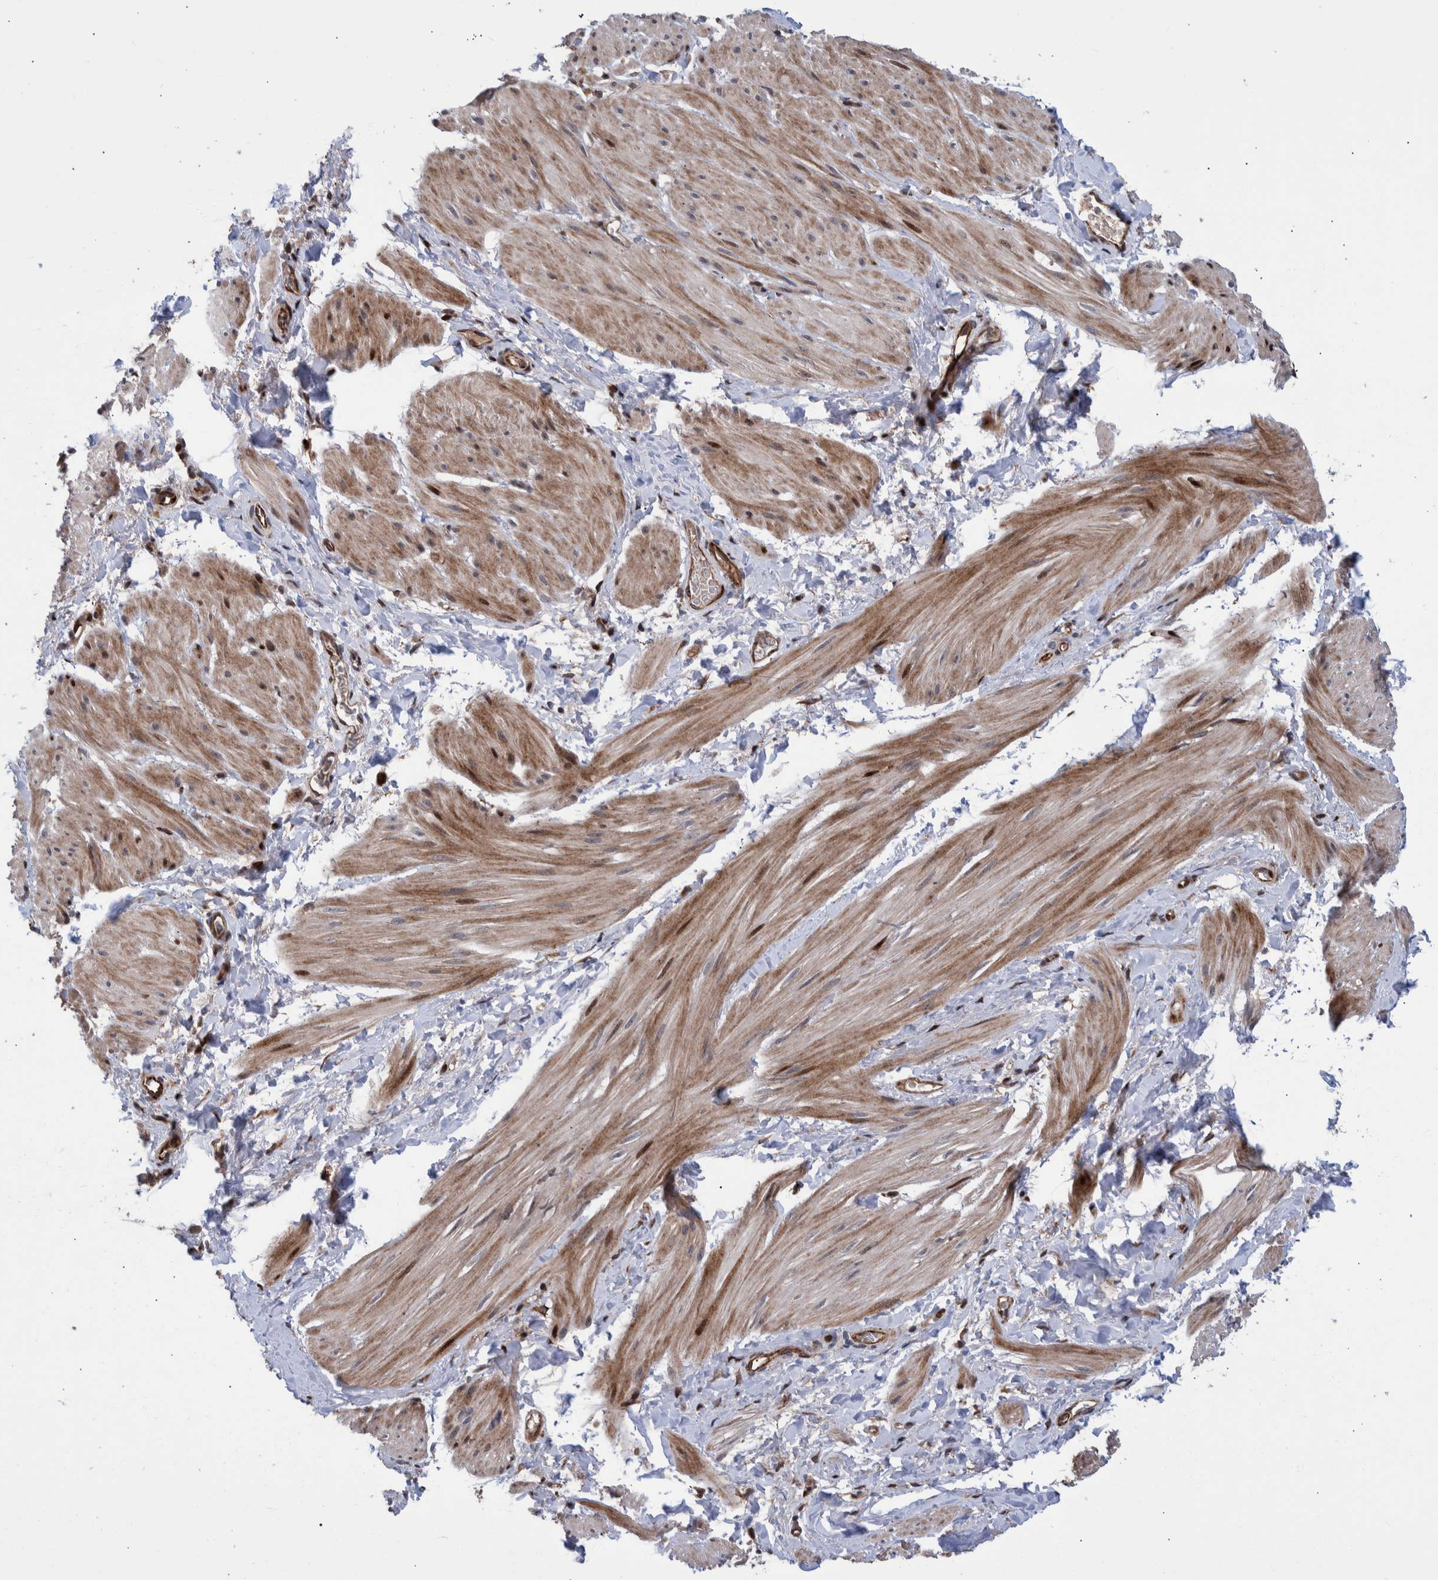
{"staining": {"intensity": "moderate", "quantity": ">75%", "location": "cytoplasmic/membranous,nuclear"}, "tissue": "smooth muscle", "cell_type": "Smooth muscle cells", "image_type": "normal", "snomed": [{"axis": "morphology", "description": "Normal tissue, NOS"}, {"axis": "topography", "description": "Smooth muscle"}], "caption": "Moderate cytoplasmic/membranous,nuclear positivity is appreciated in about >75% of smooth muscle cells in unremarkable smooth muscle. The staining is performed using DAB (3,3'-diaminobenzidine) brown chromogen to label protein expression. The nuclei are counter-stained blue using hematoxylin.", "gene": "SHISA6", "patient": {"sex": "male", "age": 16}}